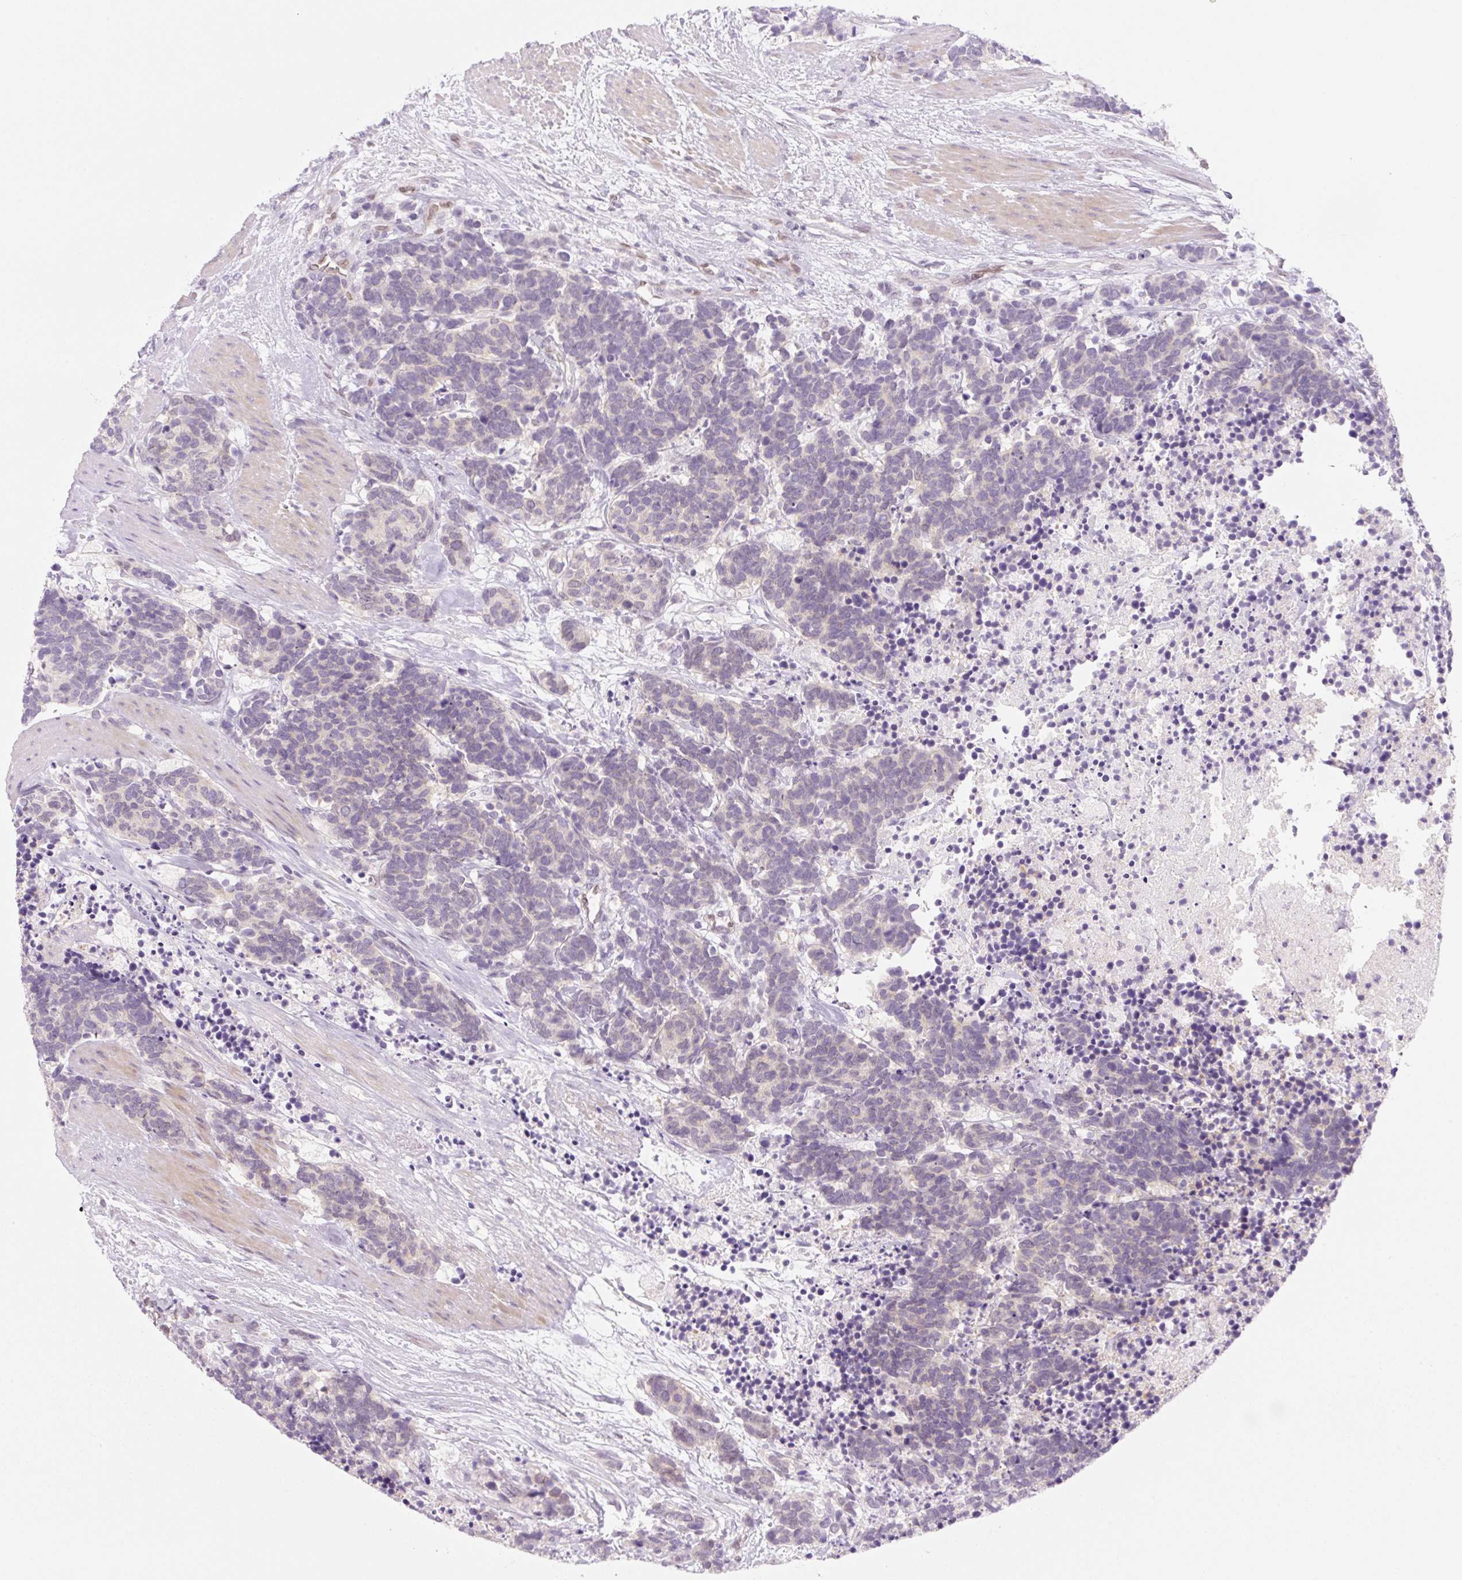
{"staining": {"intensity": "negative", "quantity": "none", "location": "none"}, "tissue": "carcinoid", "cell_type": "Tumor cells", "image_type": "cancer", "snomed": [{"axis": "morphology", "description": "Carcinoma, NOS"}, {"axis": "morphology", "description": "Carcinoid, malignant, NOS"}, {"axis": "topography", "description": "Prostate"}], "caption": "IHC image of carcinoid stained for a protein (brown), which shows no staining in tumor cells.", "gene": "SYNE3", "patient": {"sex": "male", "age": 57}}